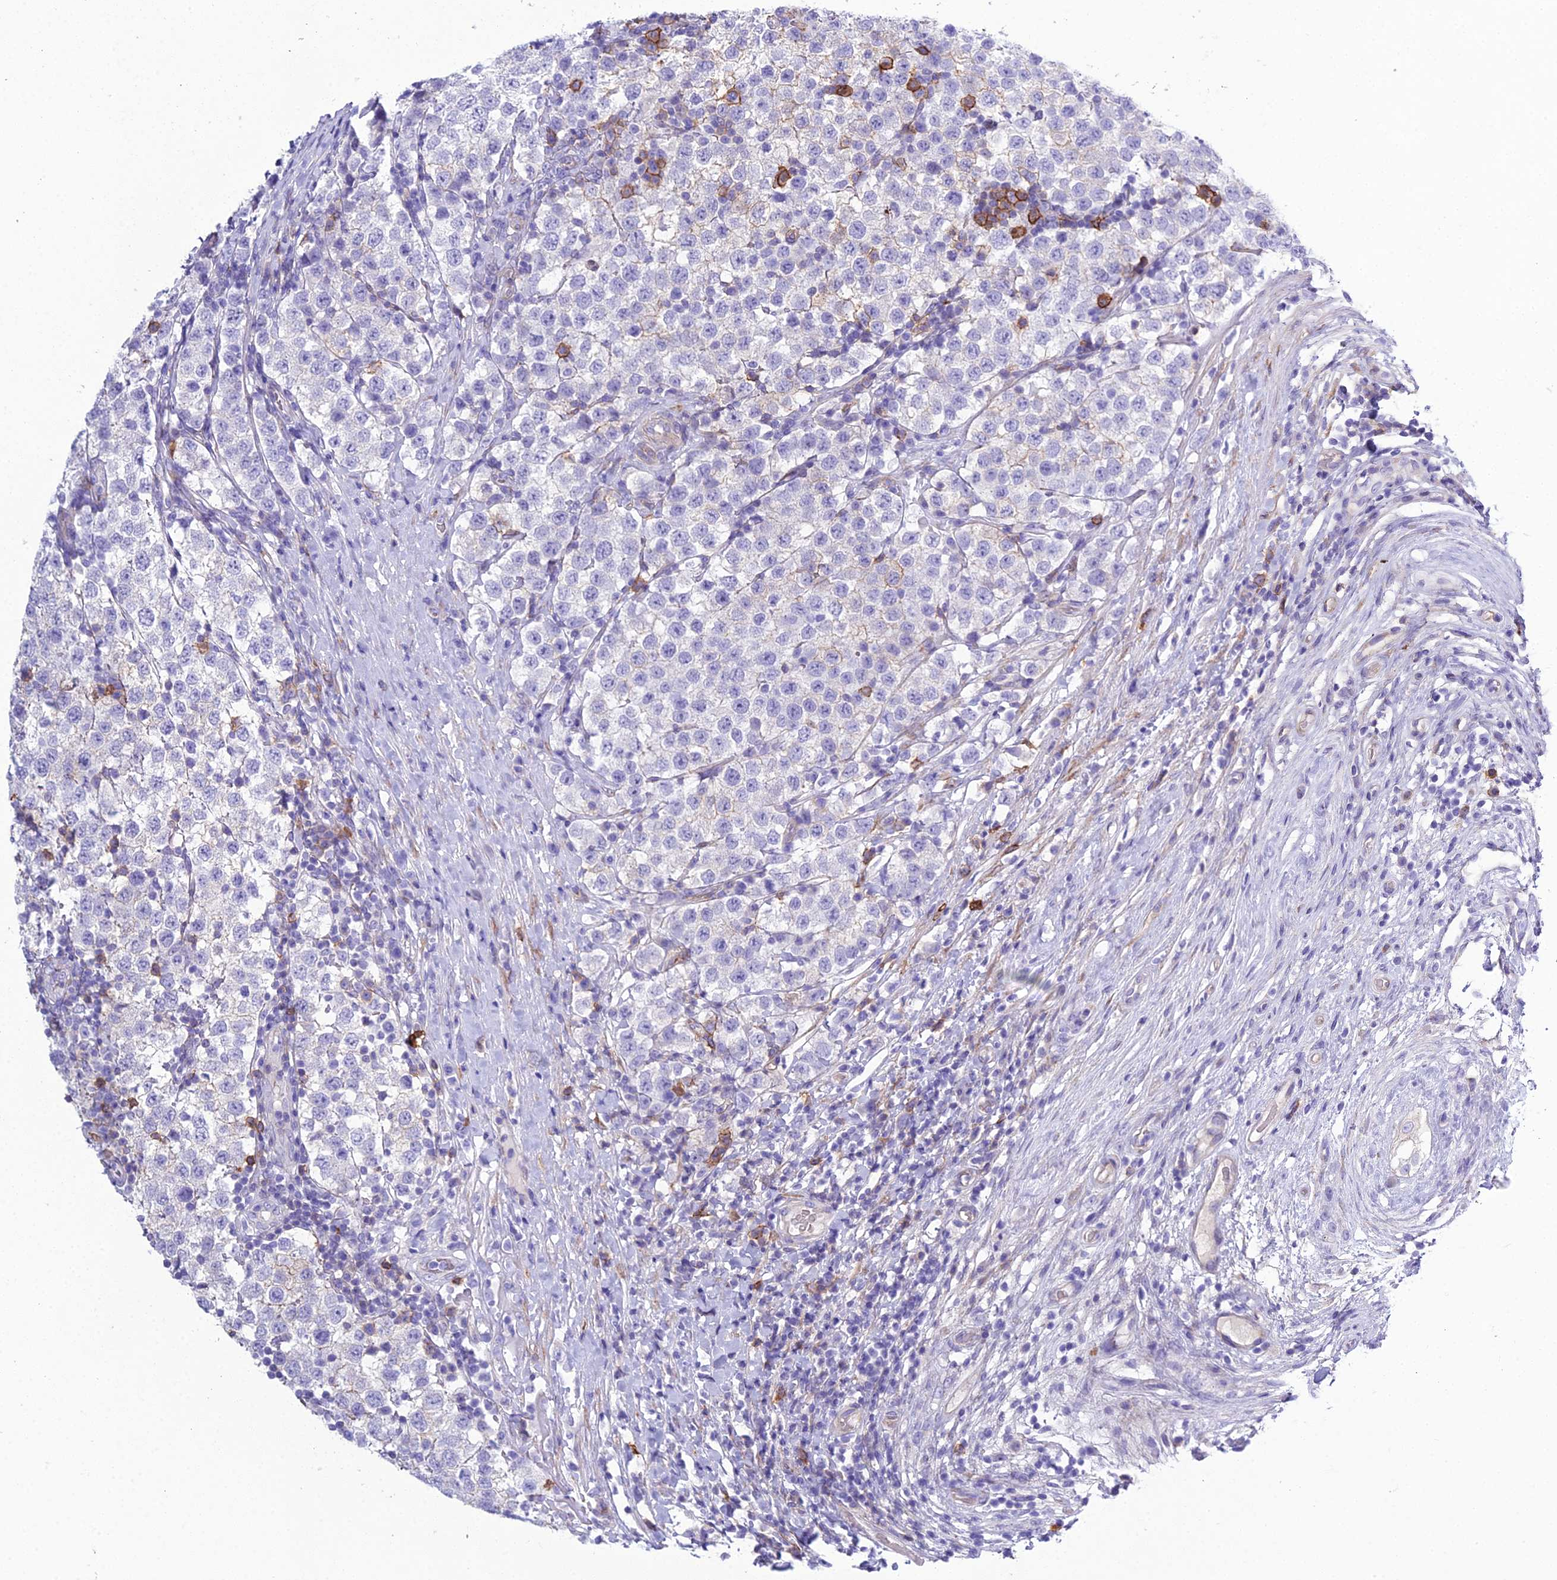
{"staining": {"intensity": "negative", "quantity": "none", "location": "none"}, "tissue": "testis cancer", "cell_type": "Tumor cells", "image_type": "cancer", "snomed": [{"axis": "morphology", "description": "Seminoma, NOS"}, {"axis": "topography", "description": "Testis"}], "caption": "This is a histopathology image of IHC staining of testis cancer, which shows no staining in tumor cells.", "gene": "OR1Q1", "patient": {"sex": "male", "age": 34}}